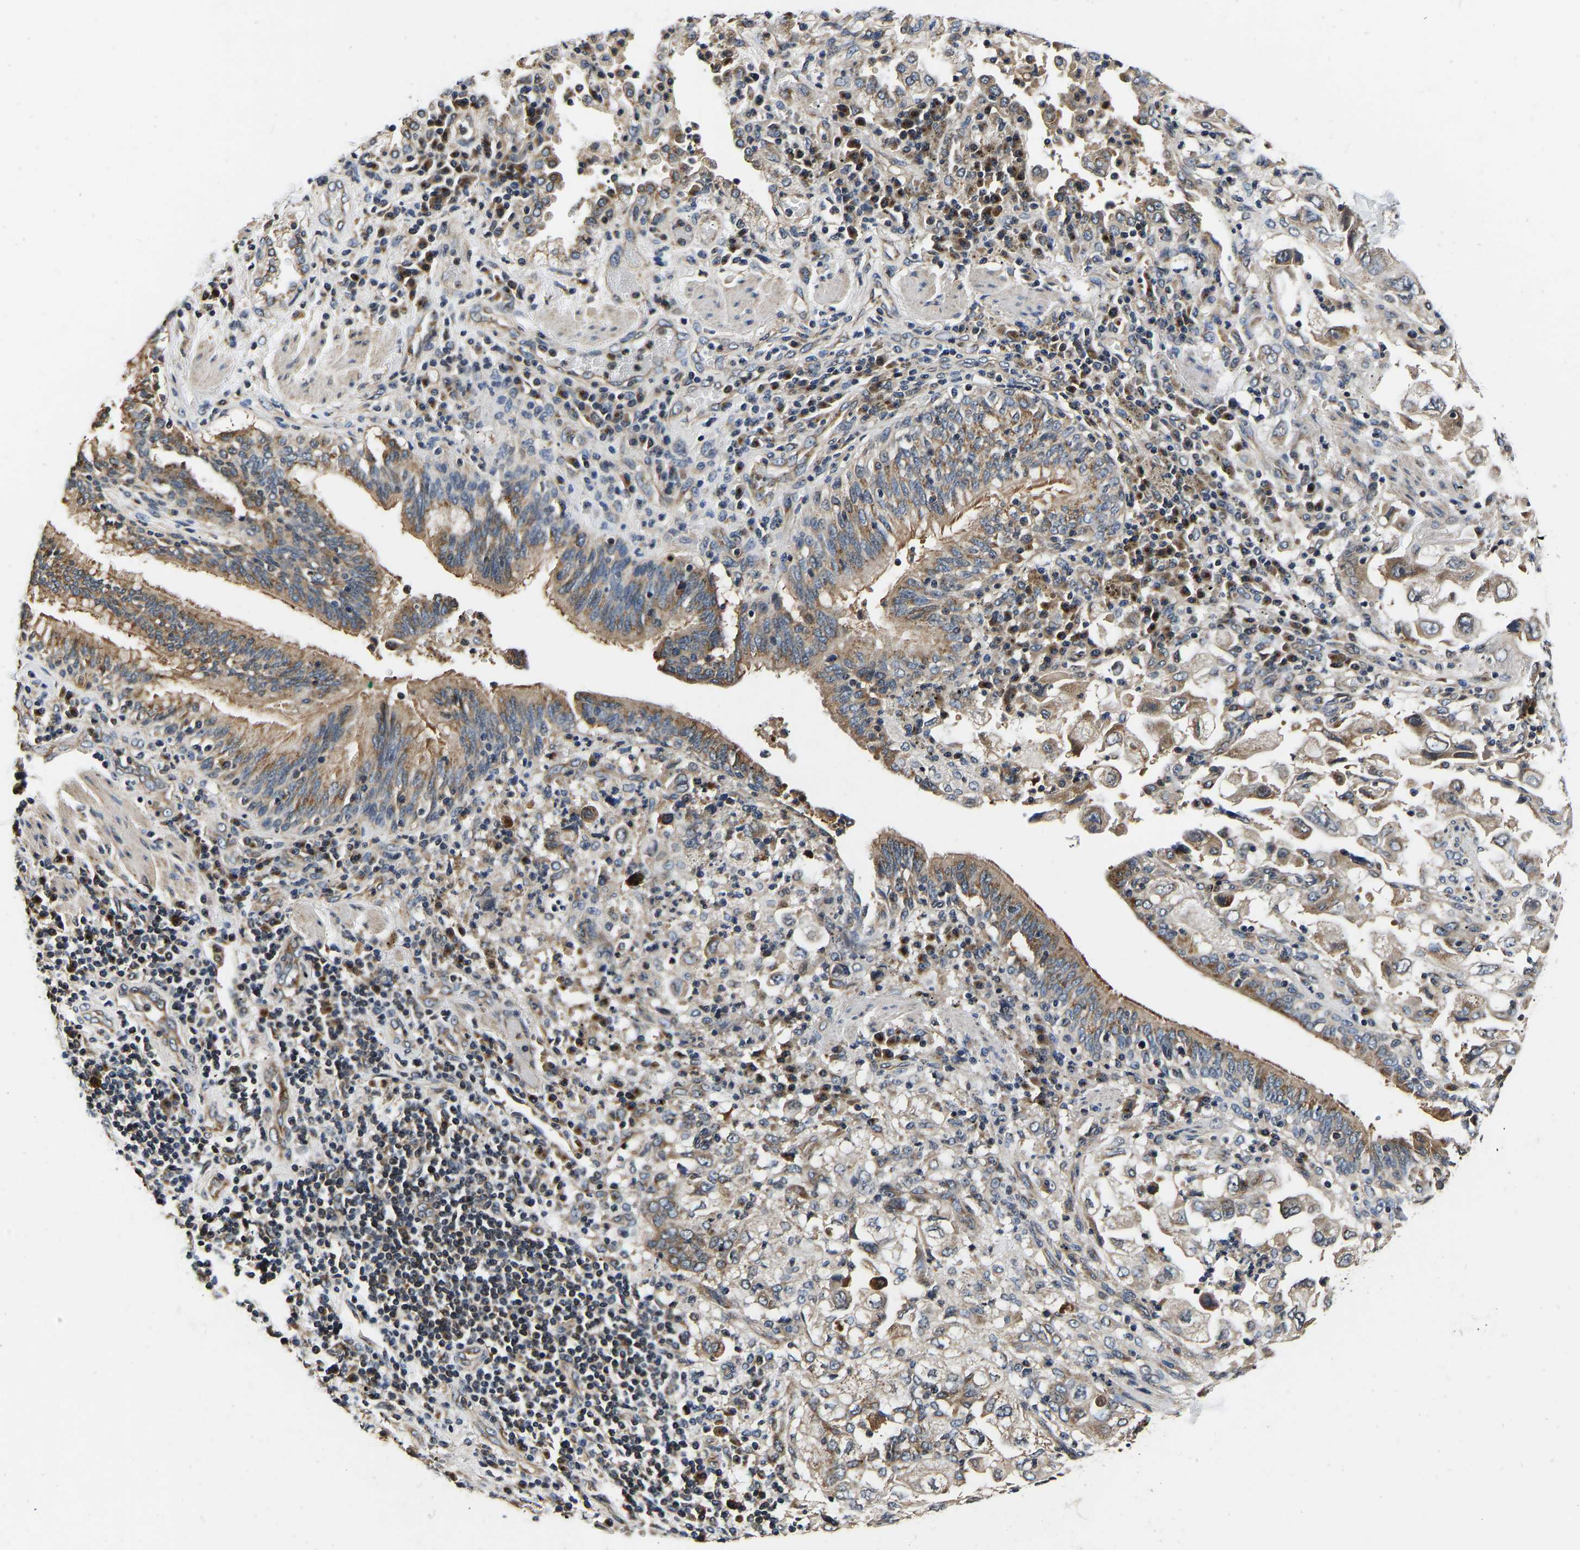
{"staining": {"intensity": "moderate", "quantity": "25%-75%", "location": "cytoplasmic/membranous"}, "tissue": "lung cancer", "cell_type": "Tumor cells", "image_type": "cancer", "snomed": [{"axis": "morphology", "description": "Adenocarcinoma, NOS"}, {"axis": "topography", "description": "Lung"}], "caption": "An immunohistochemistry photomicrograph of tumor tissue is shown. Protein staining in brown labels moderate cytoplasmic/membranous positivity in lung cancer within tumor cells.", "gene": "RABAC1", "patient": {"sex": "male", "age": 64}}